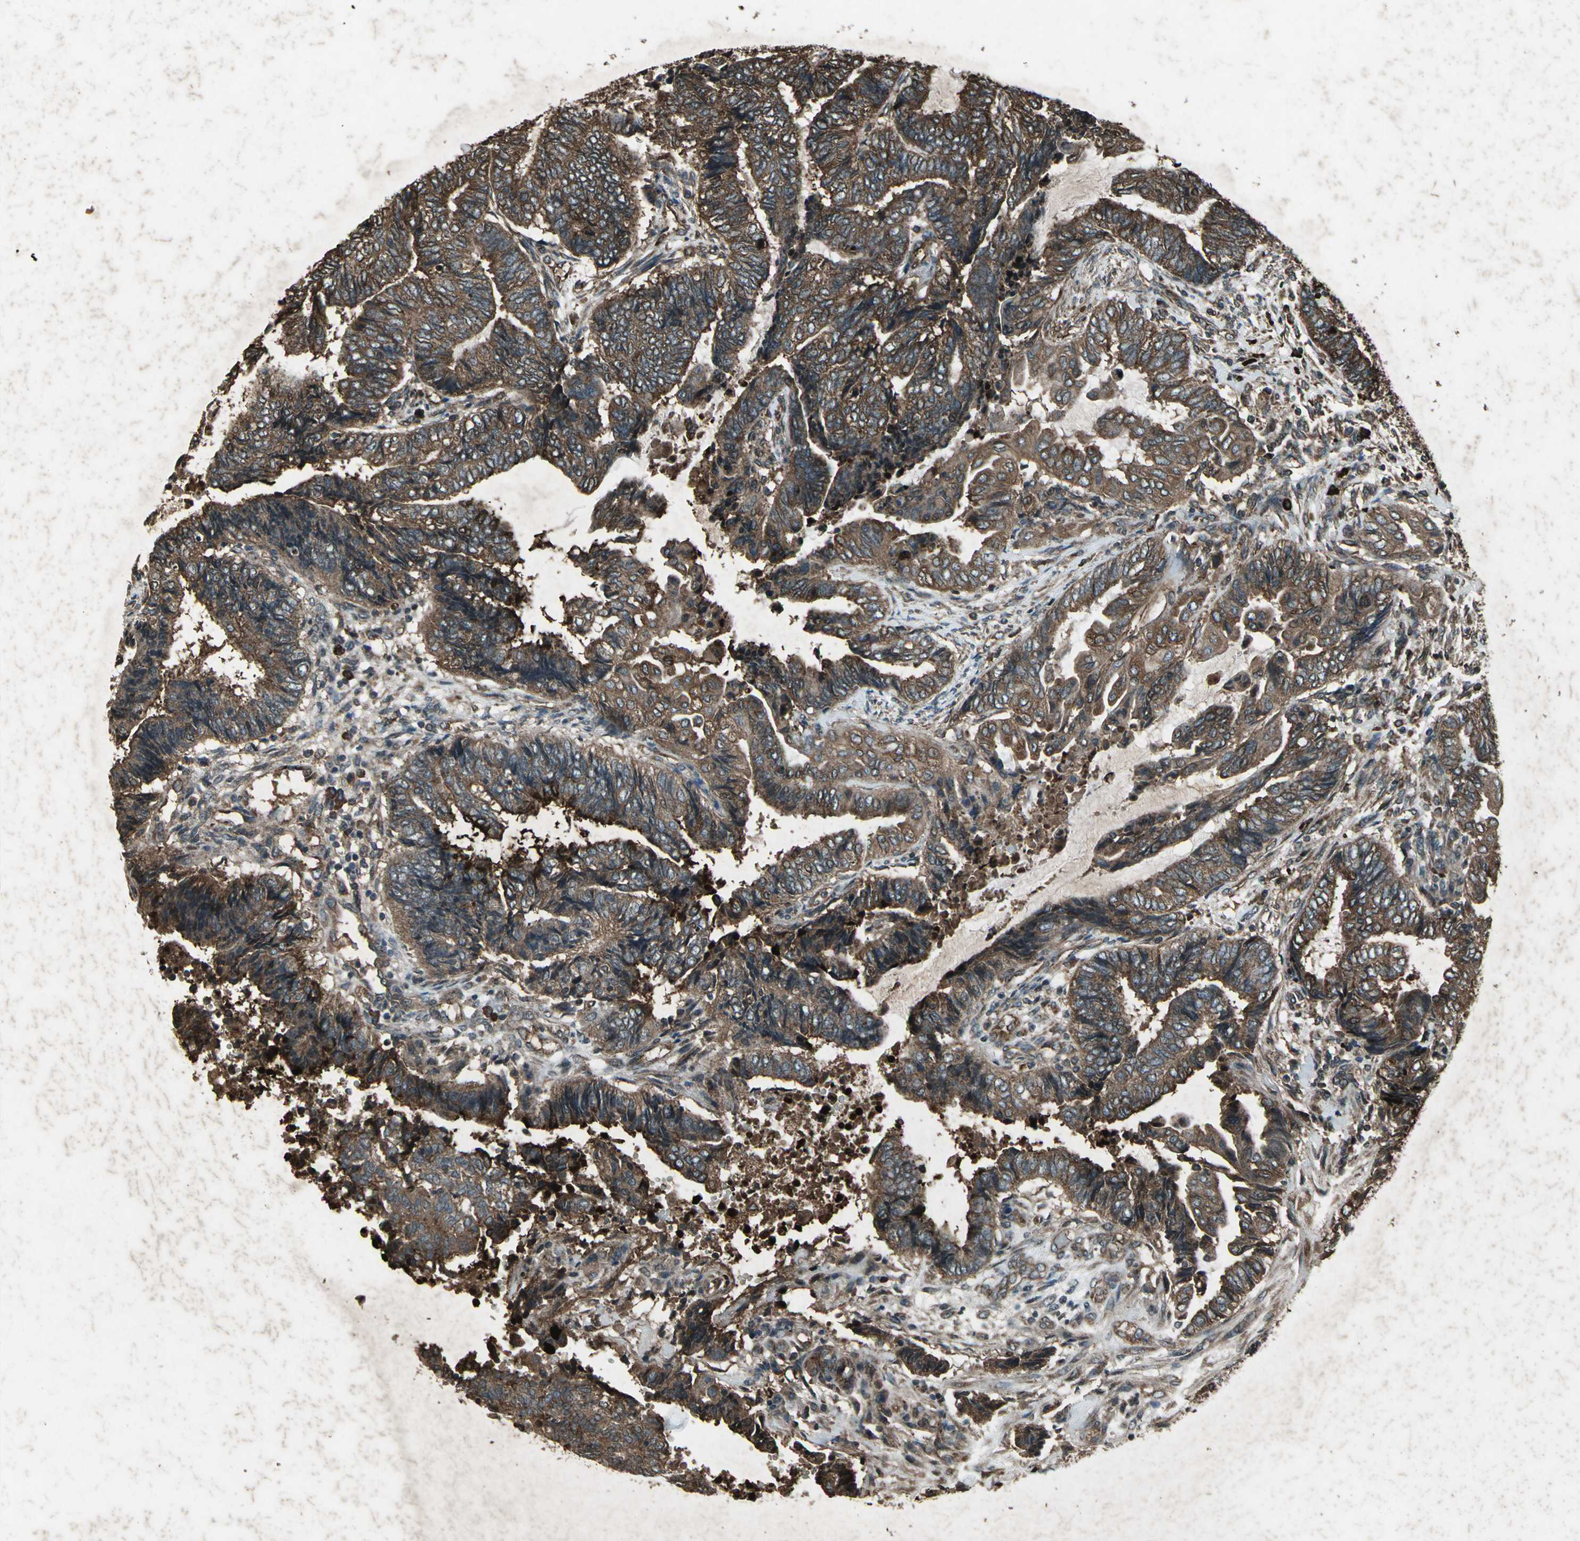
{"staining": {"intensity": "strong", "quantity": ">75%", "location": "cytoplasmic/membranous"}, "tissue": "endometrial cancer", "cell_type": "Tumor cells", "image_type": "cancer", "snomed": [{"axis": "morphology", "description": "Adenocarcinoma, NOS"}, {"axis": "topography", "description": "Uterus"}, {"axis": "topography", "description": "Endometrium"}], "caption": "Protein analysis of adenocarcinoma (endometrial) tissue demonstrates strong cytoplasmic/membranous expression in approximately >75% of tumor cells.", "gene": "SEPTIN4", "patient": {"sex": "female", "age": 70}}